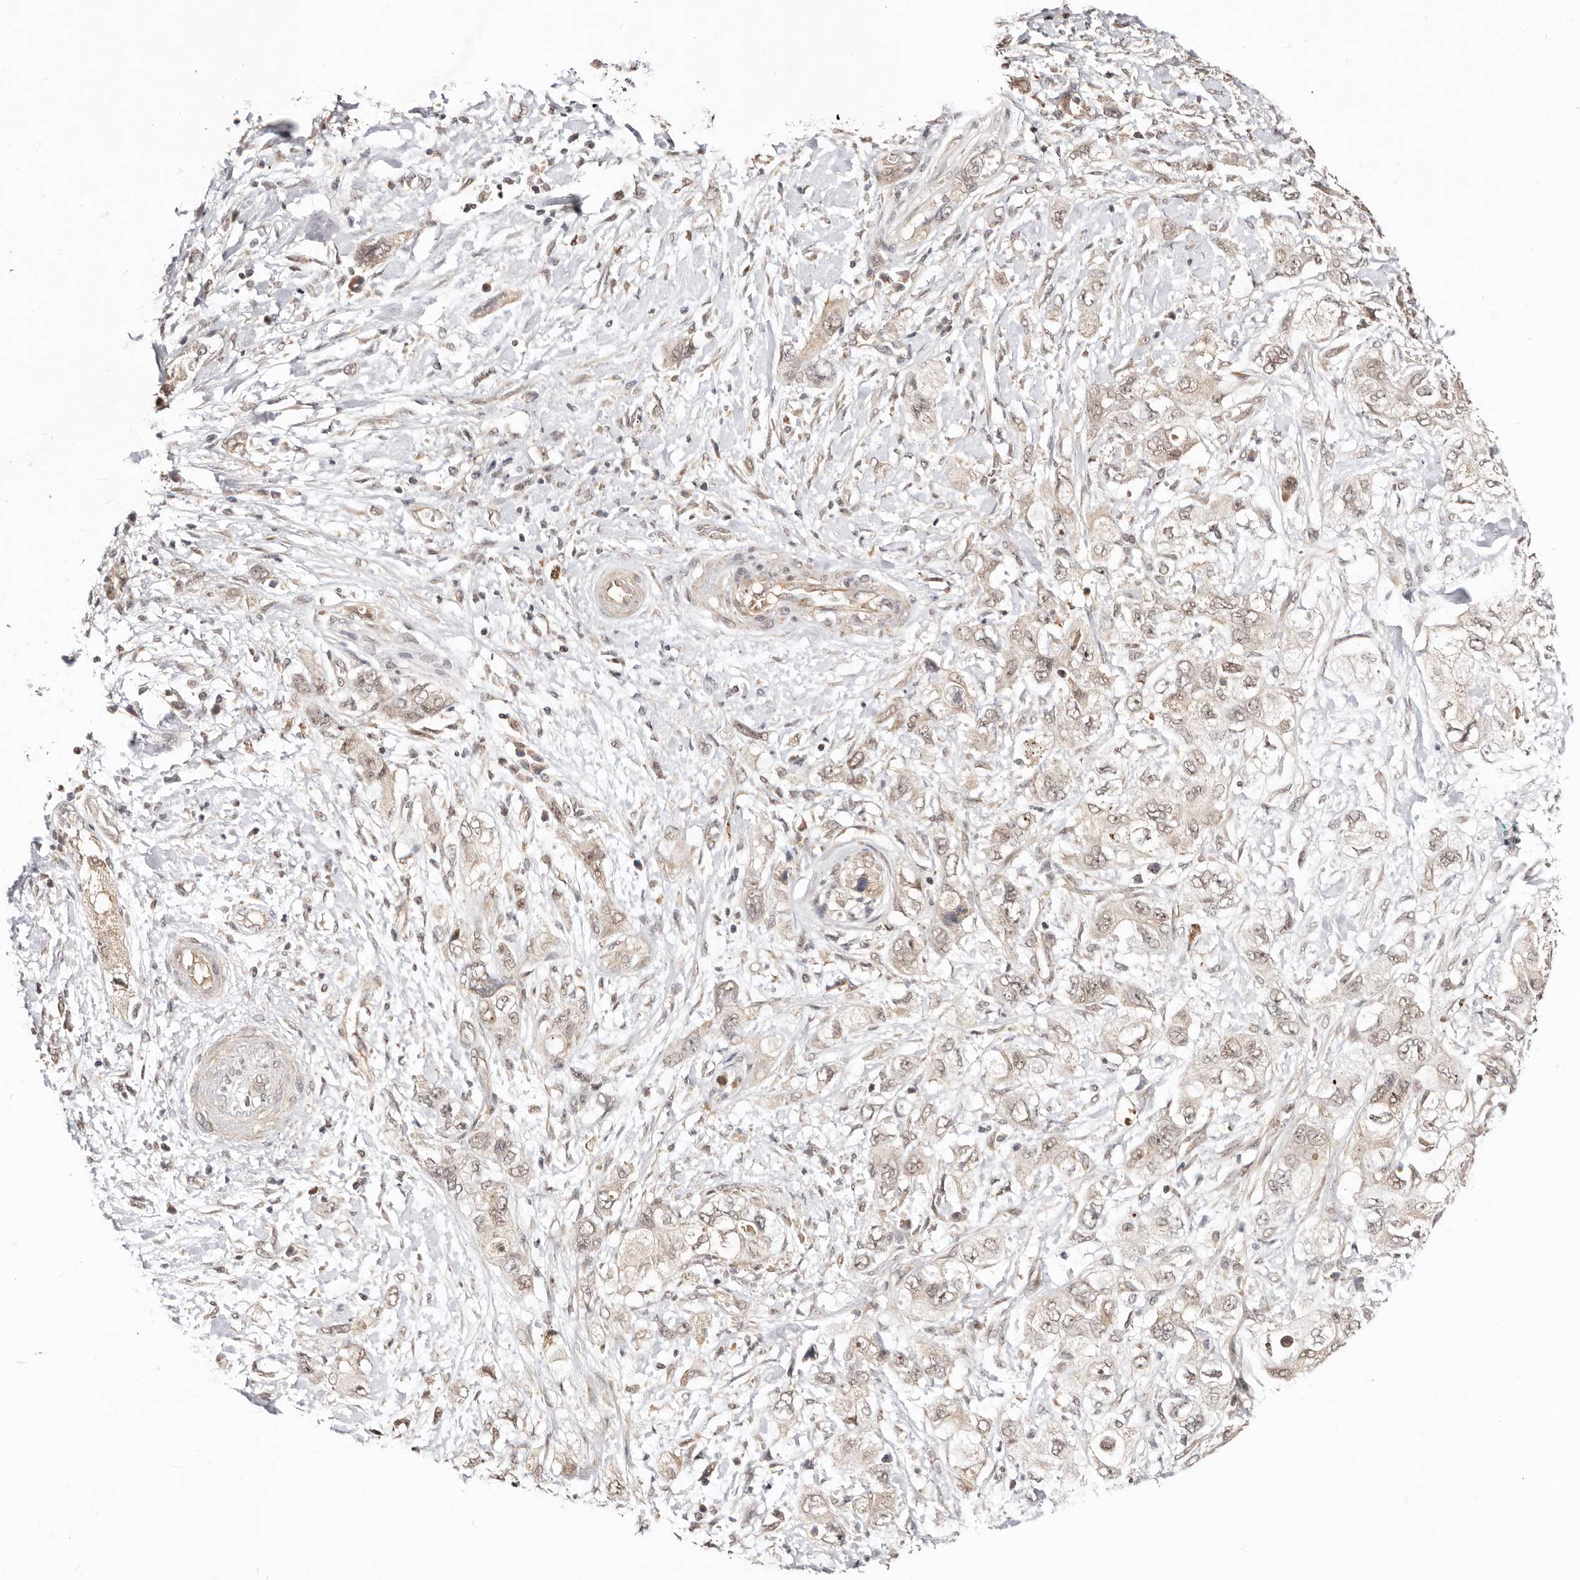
{"staining": {"intensity": "weak", "quantity": "25%-75%", "location": "cytoplasmic/membranous,nuclear"}, "tissue": "pancreatic cancer", "cell_type": "Tumor cells", "image_type": "cancer", "snomed": [{"axis": "morphology", "description": "Adenocarcinoma, NOS"}, {"axis": "topography", "description": "Pancreas"}], "caption": "Human adenocarcinoma (pancreatic) stained with a brown dye shows weak cytoplasmic/membranous and nuclear positive expression in approximately 25%-75% of tumor cells.", "gene": "CTNNBL1", "patient": {"sex": "female", "age": 73}}